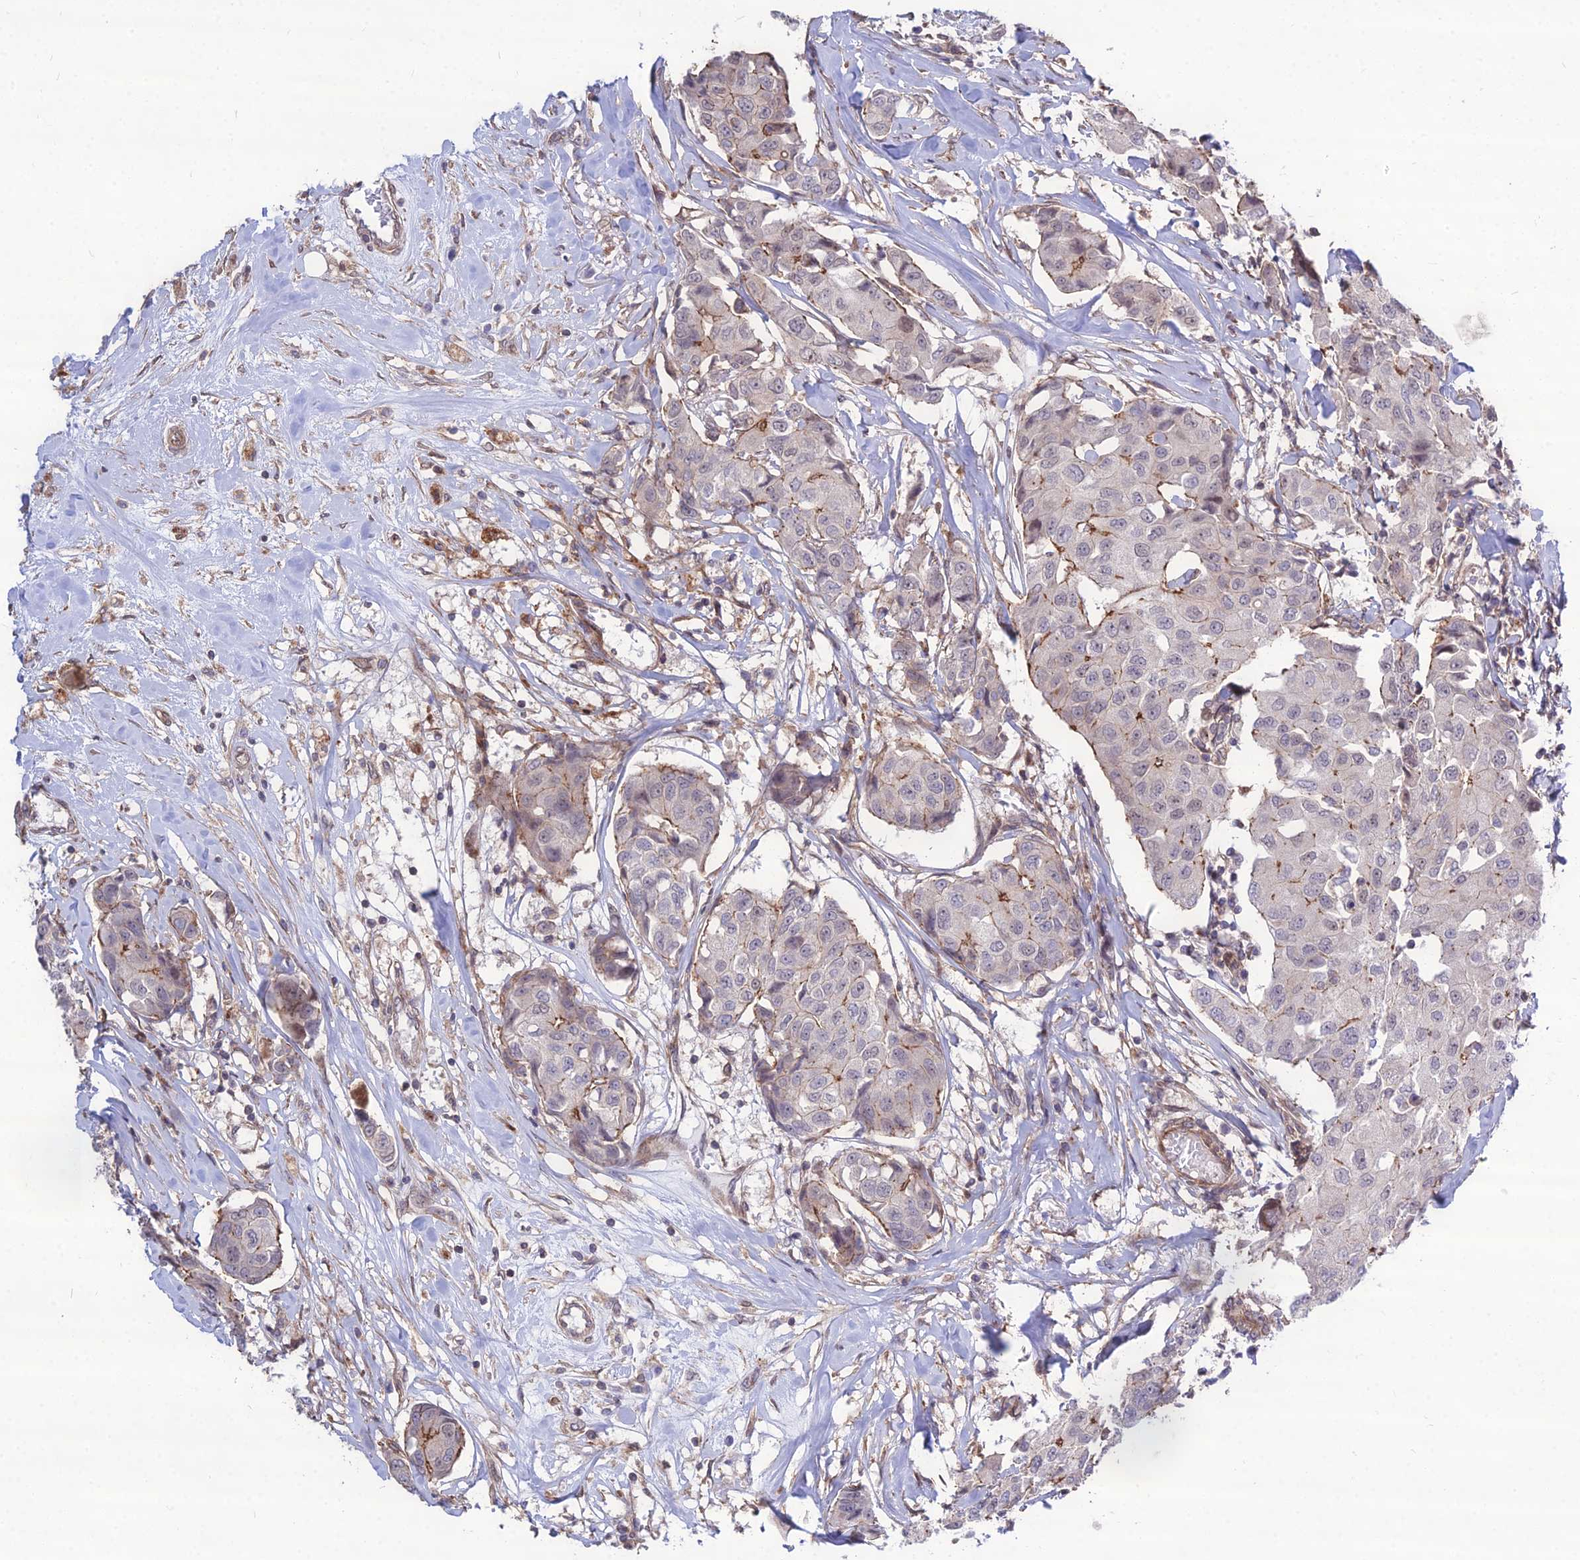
{"staining": {"intensity": "moderate", "quantity": "<25%", "location": "cytoplasmic/membranous"}, "tissue": "breast cancer", "cell_type": "Tumor cells", "image_type": "cancer", "snomed": [{"axis": "morphology", "description": "Duct carcinoma"}, {"axis": "topography", "description": "Breast"}], "caption": "A brown stain labels moderate cytoplasmic/membranous positivity of a protein in breast infiltrating ductal carcinoma tumor cells.", "gene": "TSPYL2", "patient": {"sex": "female", "age": 80}}